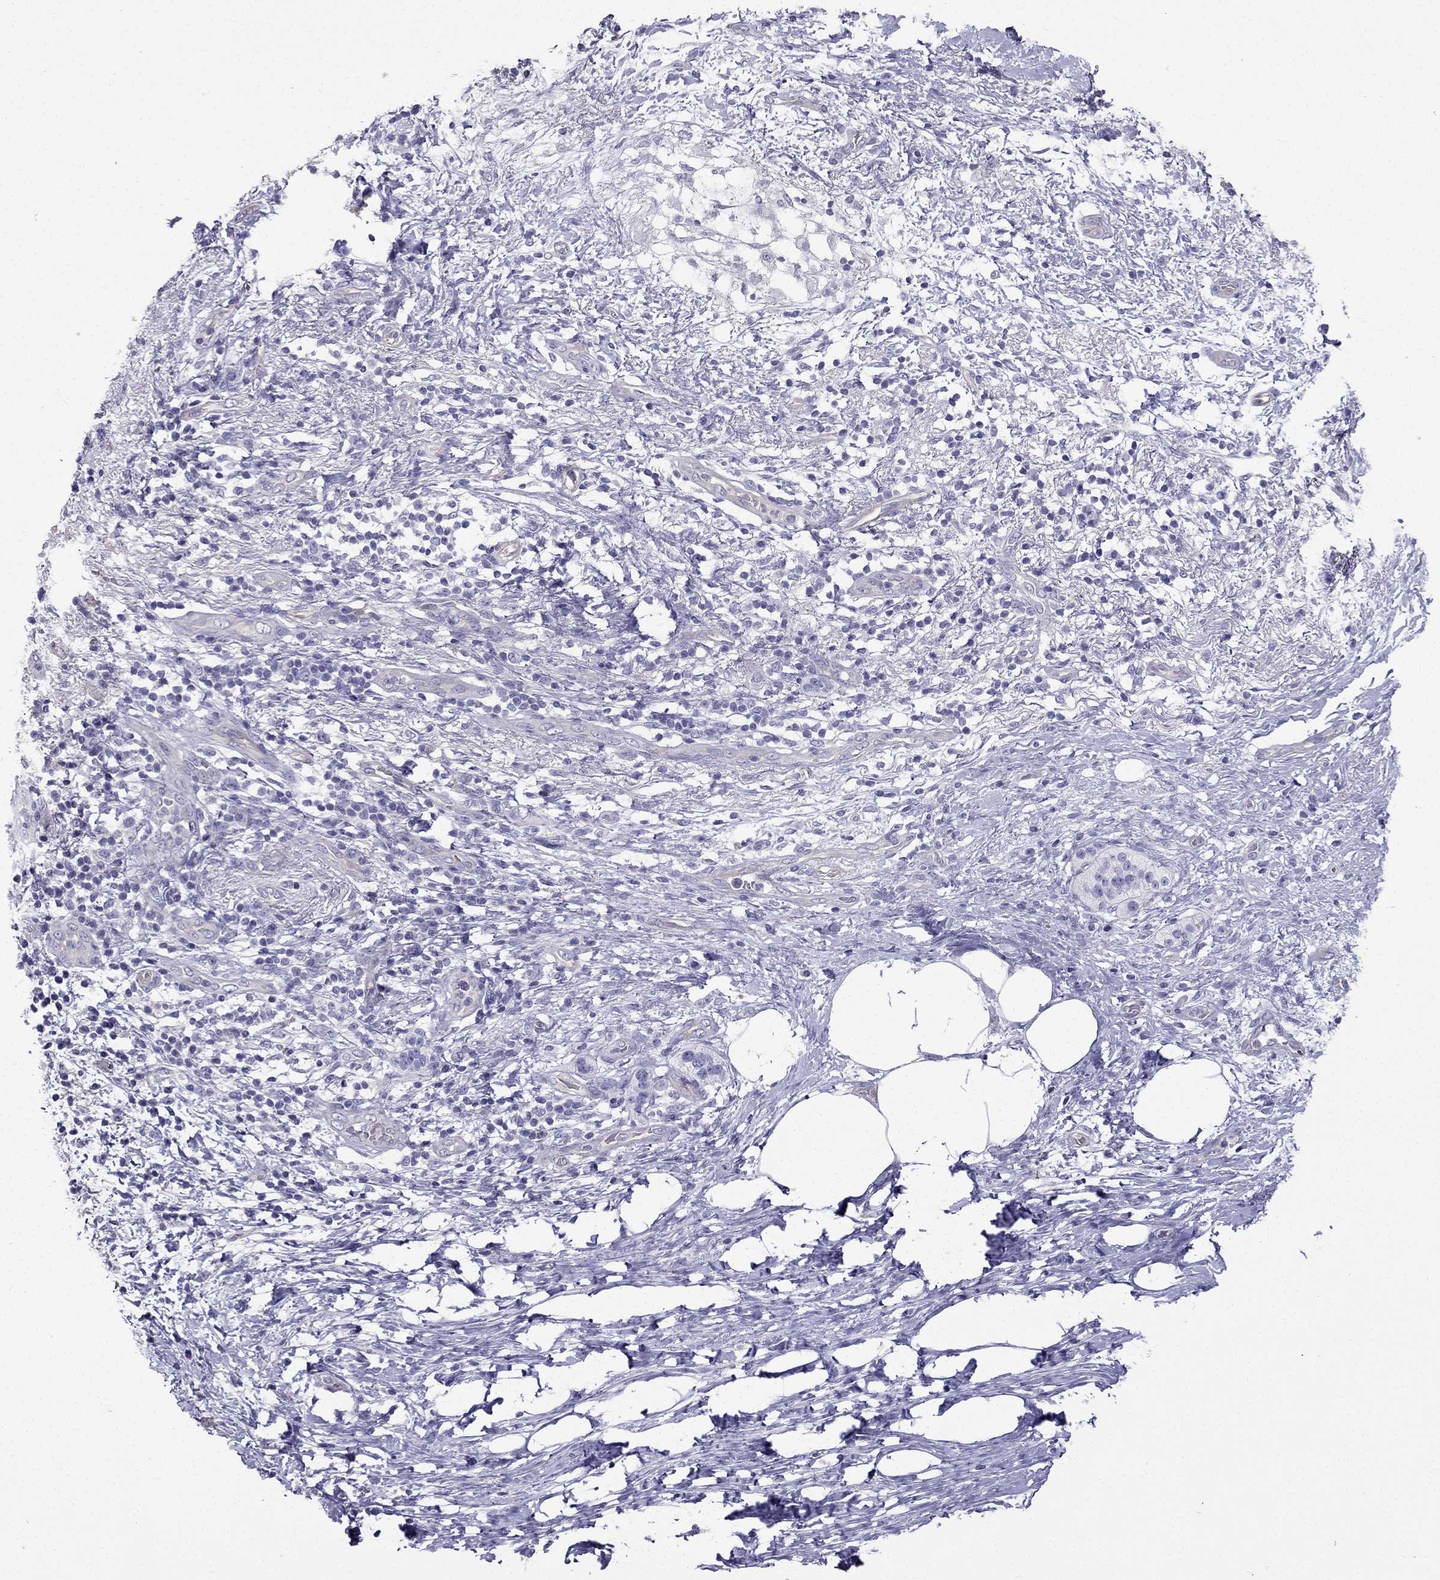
{"staining": {"intensity": "negative", "quantity": "none", "location": "none"}, "tissue": "pancreatic cancer", "cell_type": "Tumor cells", "image_type": "cancer", "snomed": [{"axis": "morphology", "description": "Adenocarcinoma, NOS"}, {"axis": "topography", "description": "Pancreas"}], "caption": "An immunohistochemistry micrograph of pancreatic cancer is shown. There is no staining in tumor cells of pancreatic cancer.", "gene": "GJA8", "patient": {"sex": "female", "age": 72}}